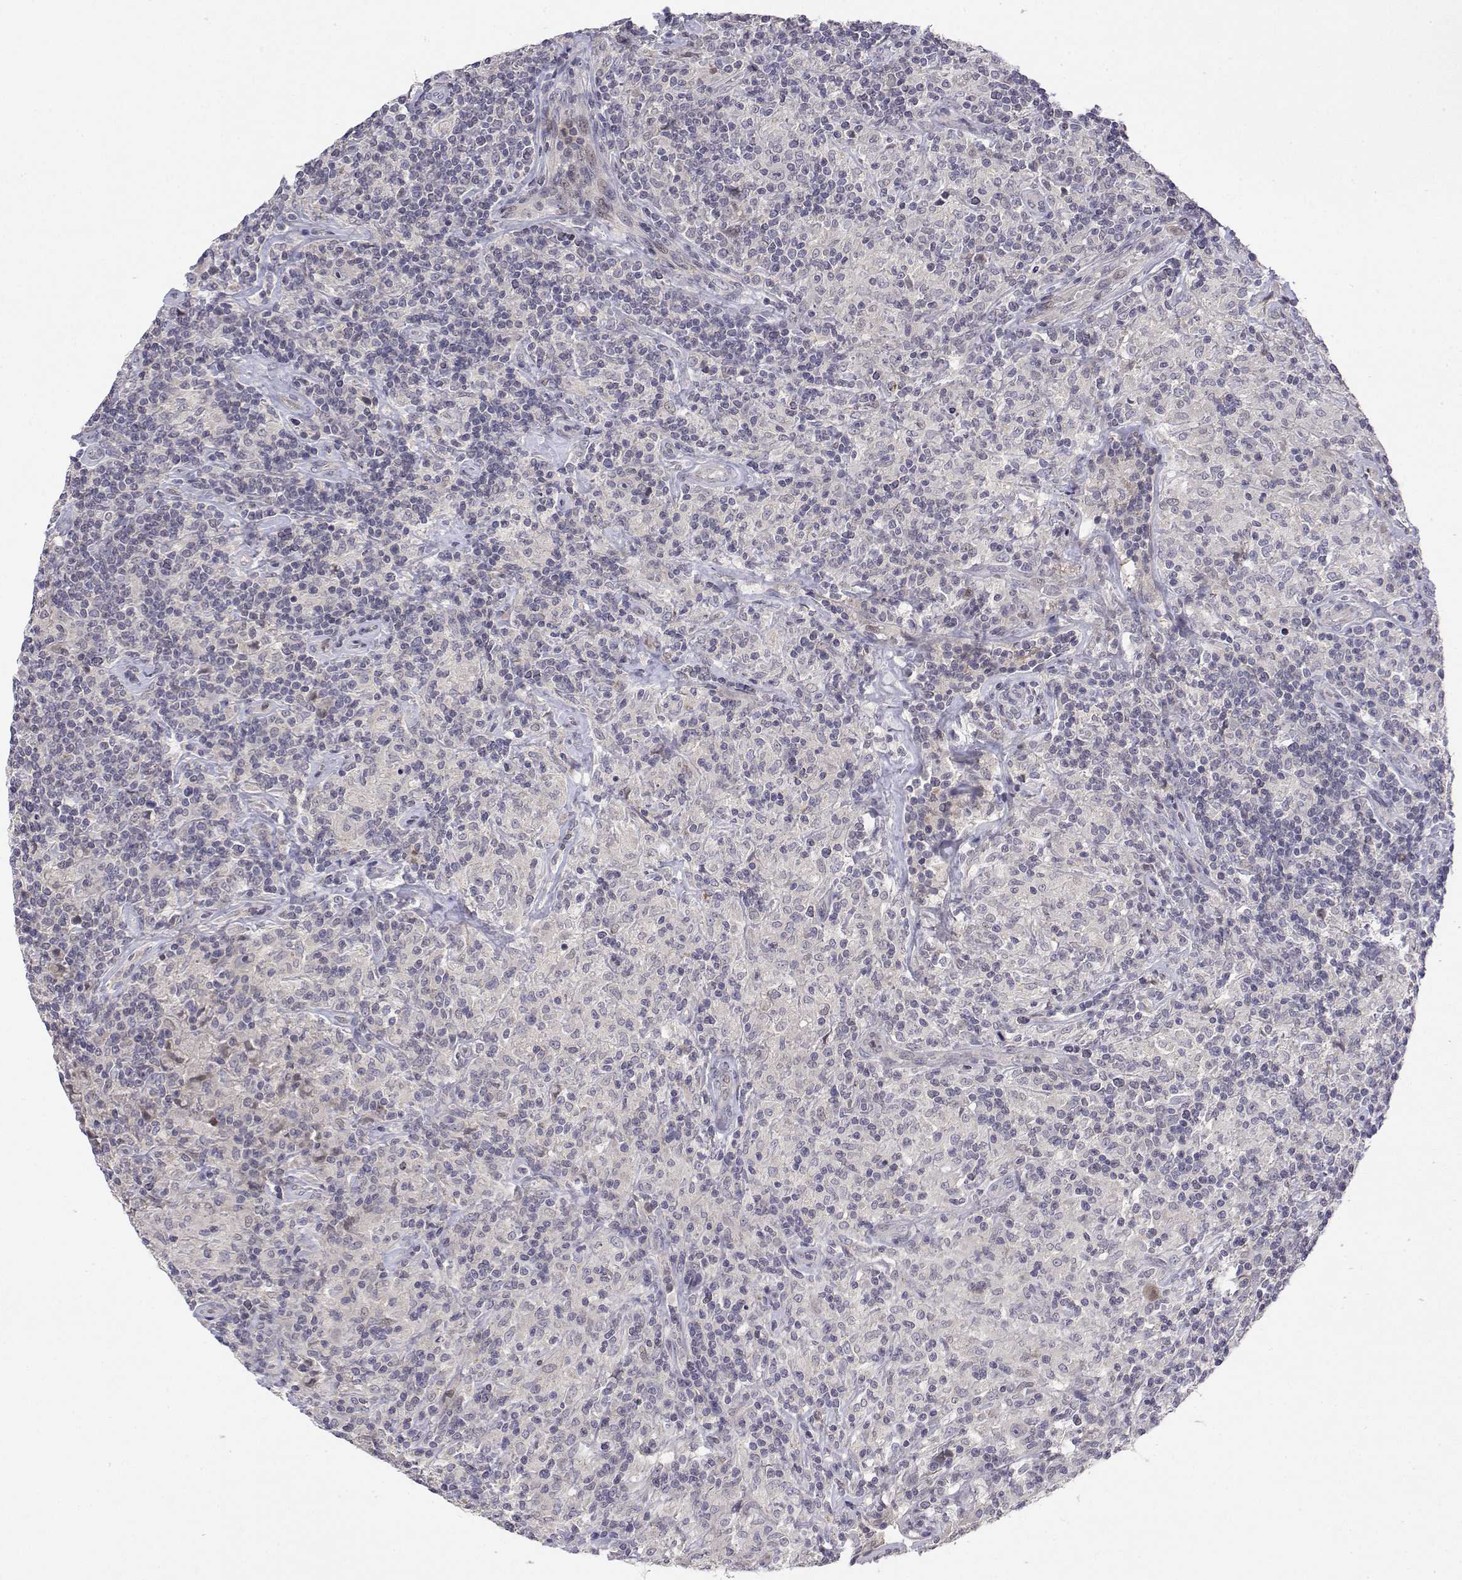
{"staining": {"intensity": "negative", "quantity": "none", "location": "none"}, "tissue": "lymphoma", "cell_type": "Tumor cells", "image_type": "cancer", "snomed": [{"axis": "morphology", "description": "Hodgkin's disease, NOS"}, {"axis": "topography", "description": "Lymph node"}], "caption": "DAB (3,3'-diaminobenzidine) immunohistochemical staining of human lymphoma shows no significant expression in tumor cells. (Immunohistochemistry, brightfield microscopy, high magnification).", "gene": "IGFBP4", "patient": {"sex": "male", "age": 70}}